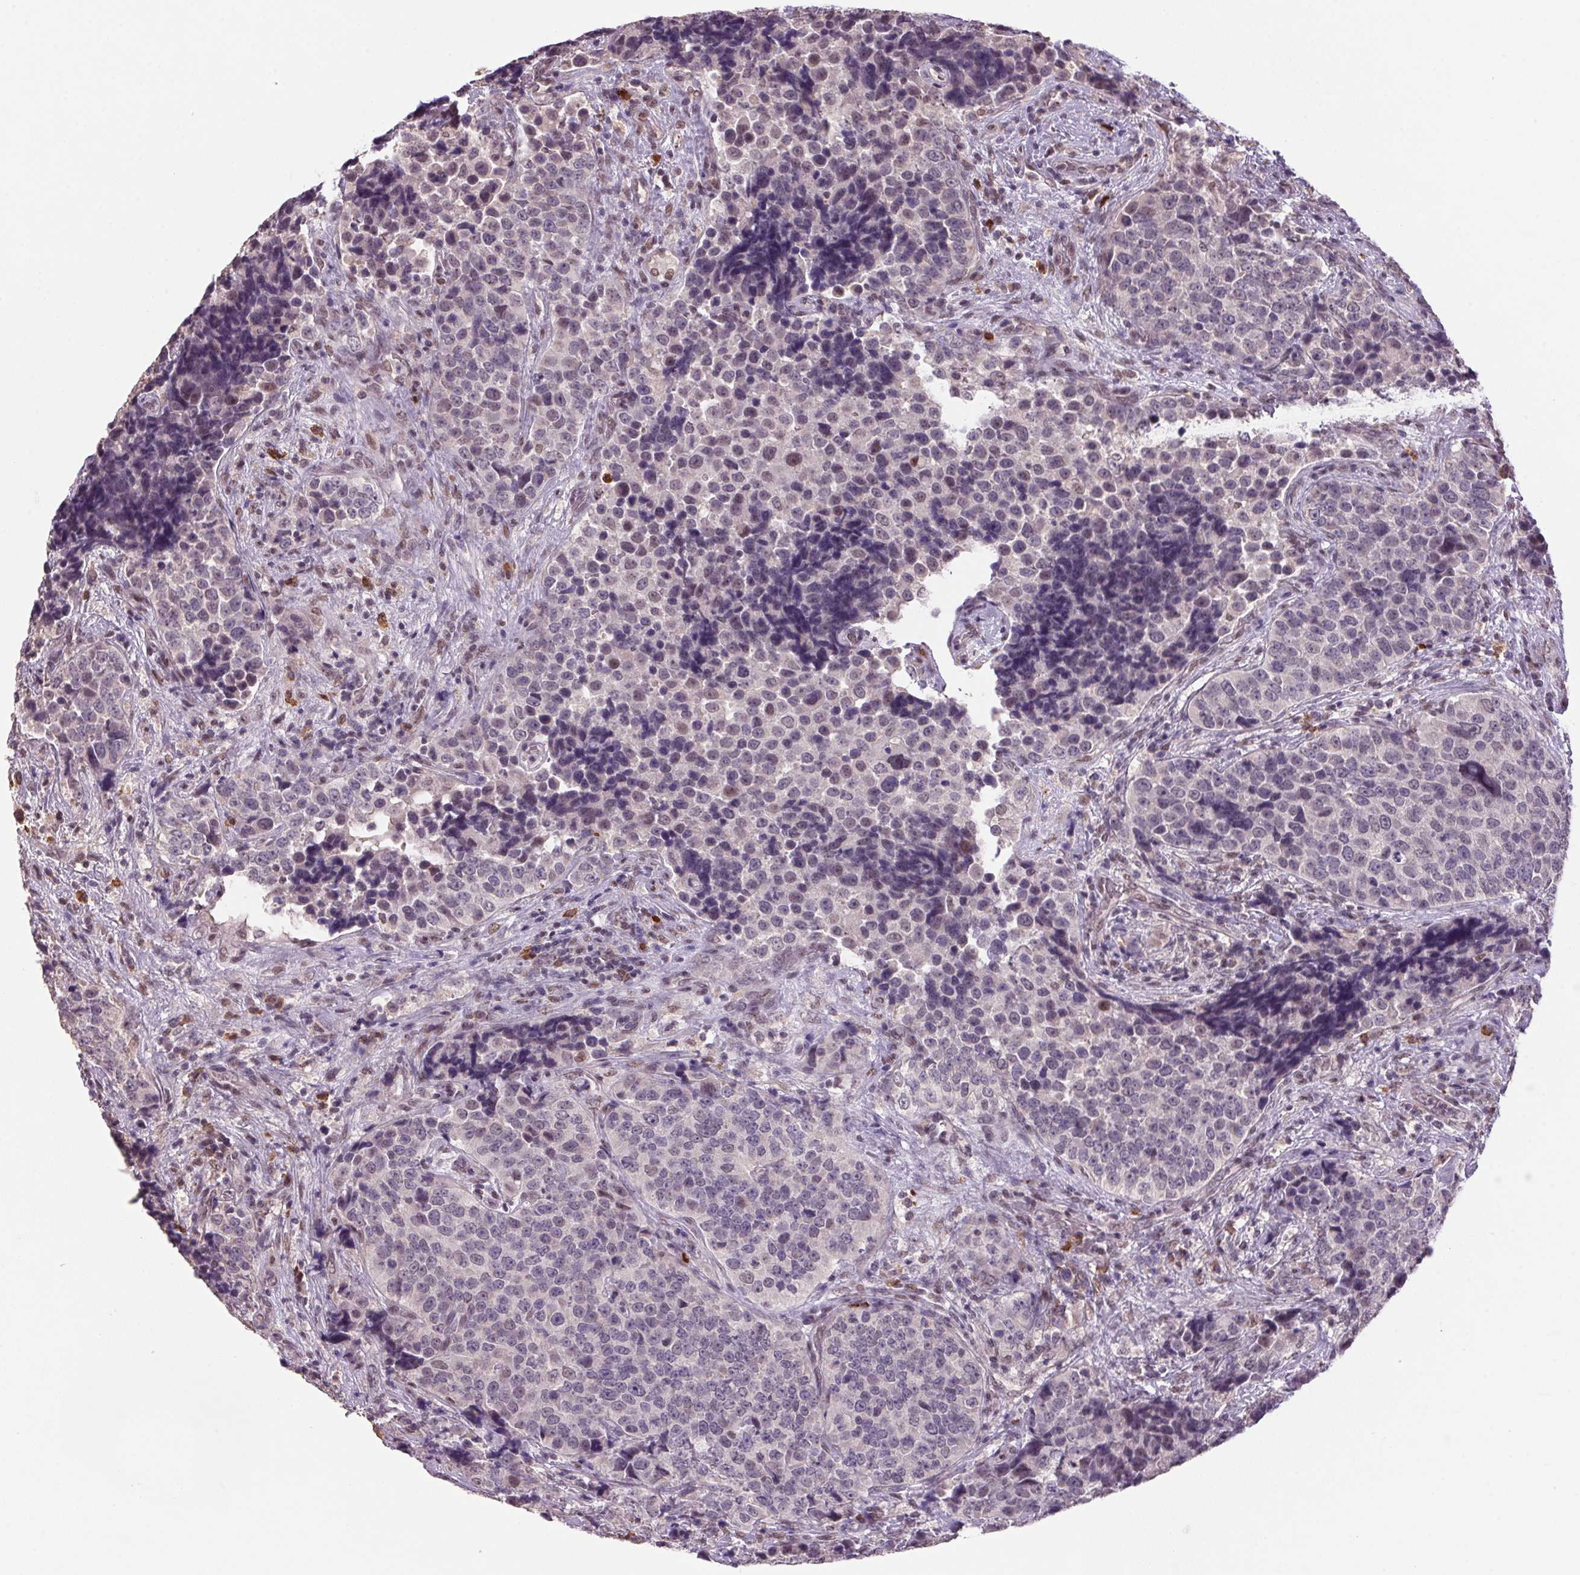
{"staining": {"intensity": "moderate", "quantity": "<25%", "location": "nuclear"}, "tissue": "urothelial cancer", "cell_type": "Tumor cells", "image_type": "cancer", "snomed": [{"axis": "morphology", "description": "Urothelial carcinoma, NOS"}, {"axis": "topography", "description": "Urinary bladder"}], "caption": "High-magnification brightfield microscopy of transitional cell carcinoma stained with DAB (3,3'-diaminobenzidine) (brown) and counterstained with hematoxylin (blue). tumor cells exhibit moderate nuclear positivity is identified in about<25% of cells.", "gene": "ZBTB4", "patient": {"sex": "male", "age": 52}}